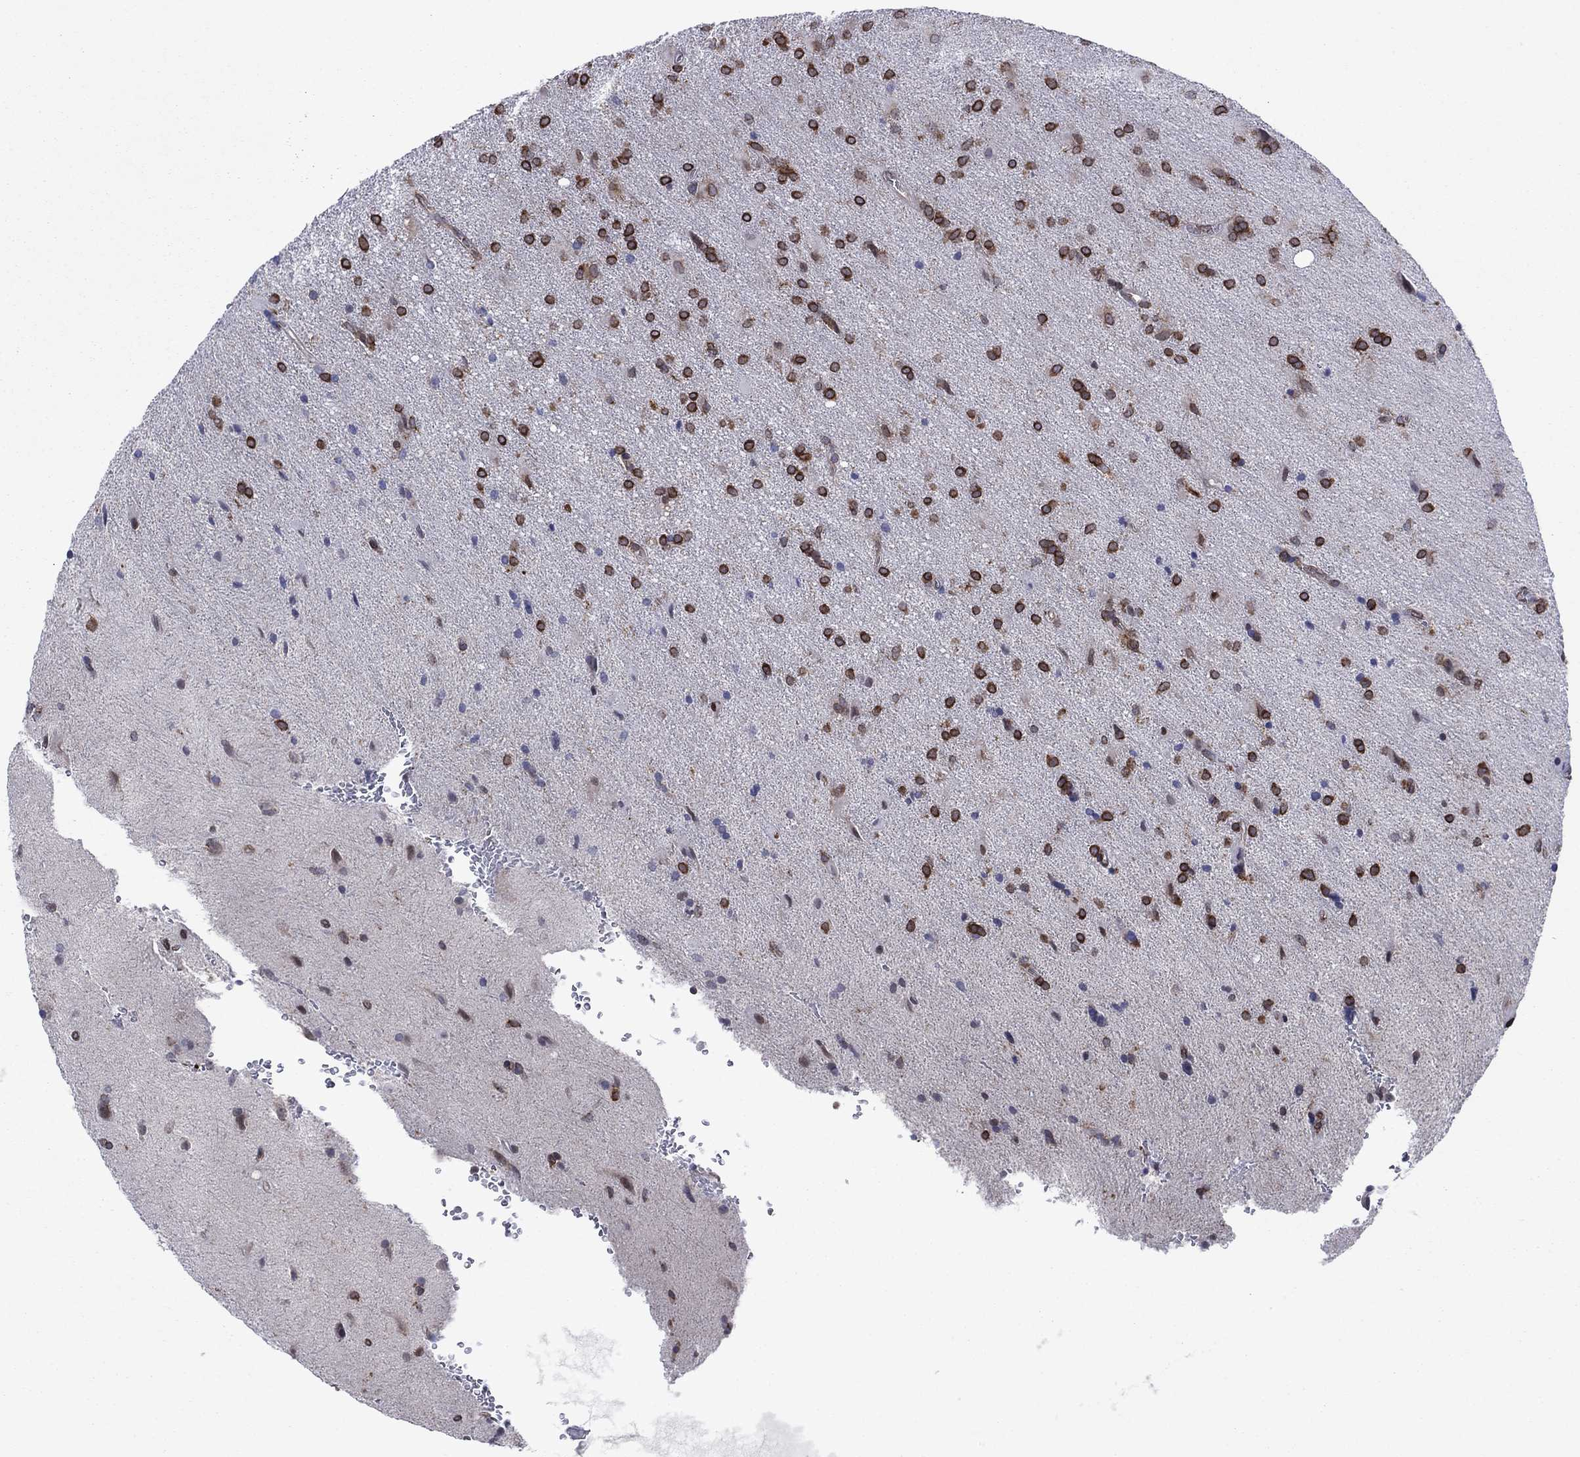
{"staining": {"intensity": "strong", "quantity": ">75%", "location": "cytoplasmic/membranous"}, "tissue": "glioma", "cell_type": "Tumor cells", "image_type": "cancer", "snomed": [{"axis": "morphology", "description": "Glioma, malignant, Low grade"}, {"axis": "topography", "description": "Brain"}], "caption": "Glioma stained with immunohistochemistry (IHC) reveals strong cytoplasmic/membranous expression in about >75% of tumor cells.", "gene": "YBX1", "patient": {"sex": "male", "age": 58}}